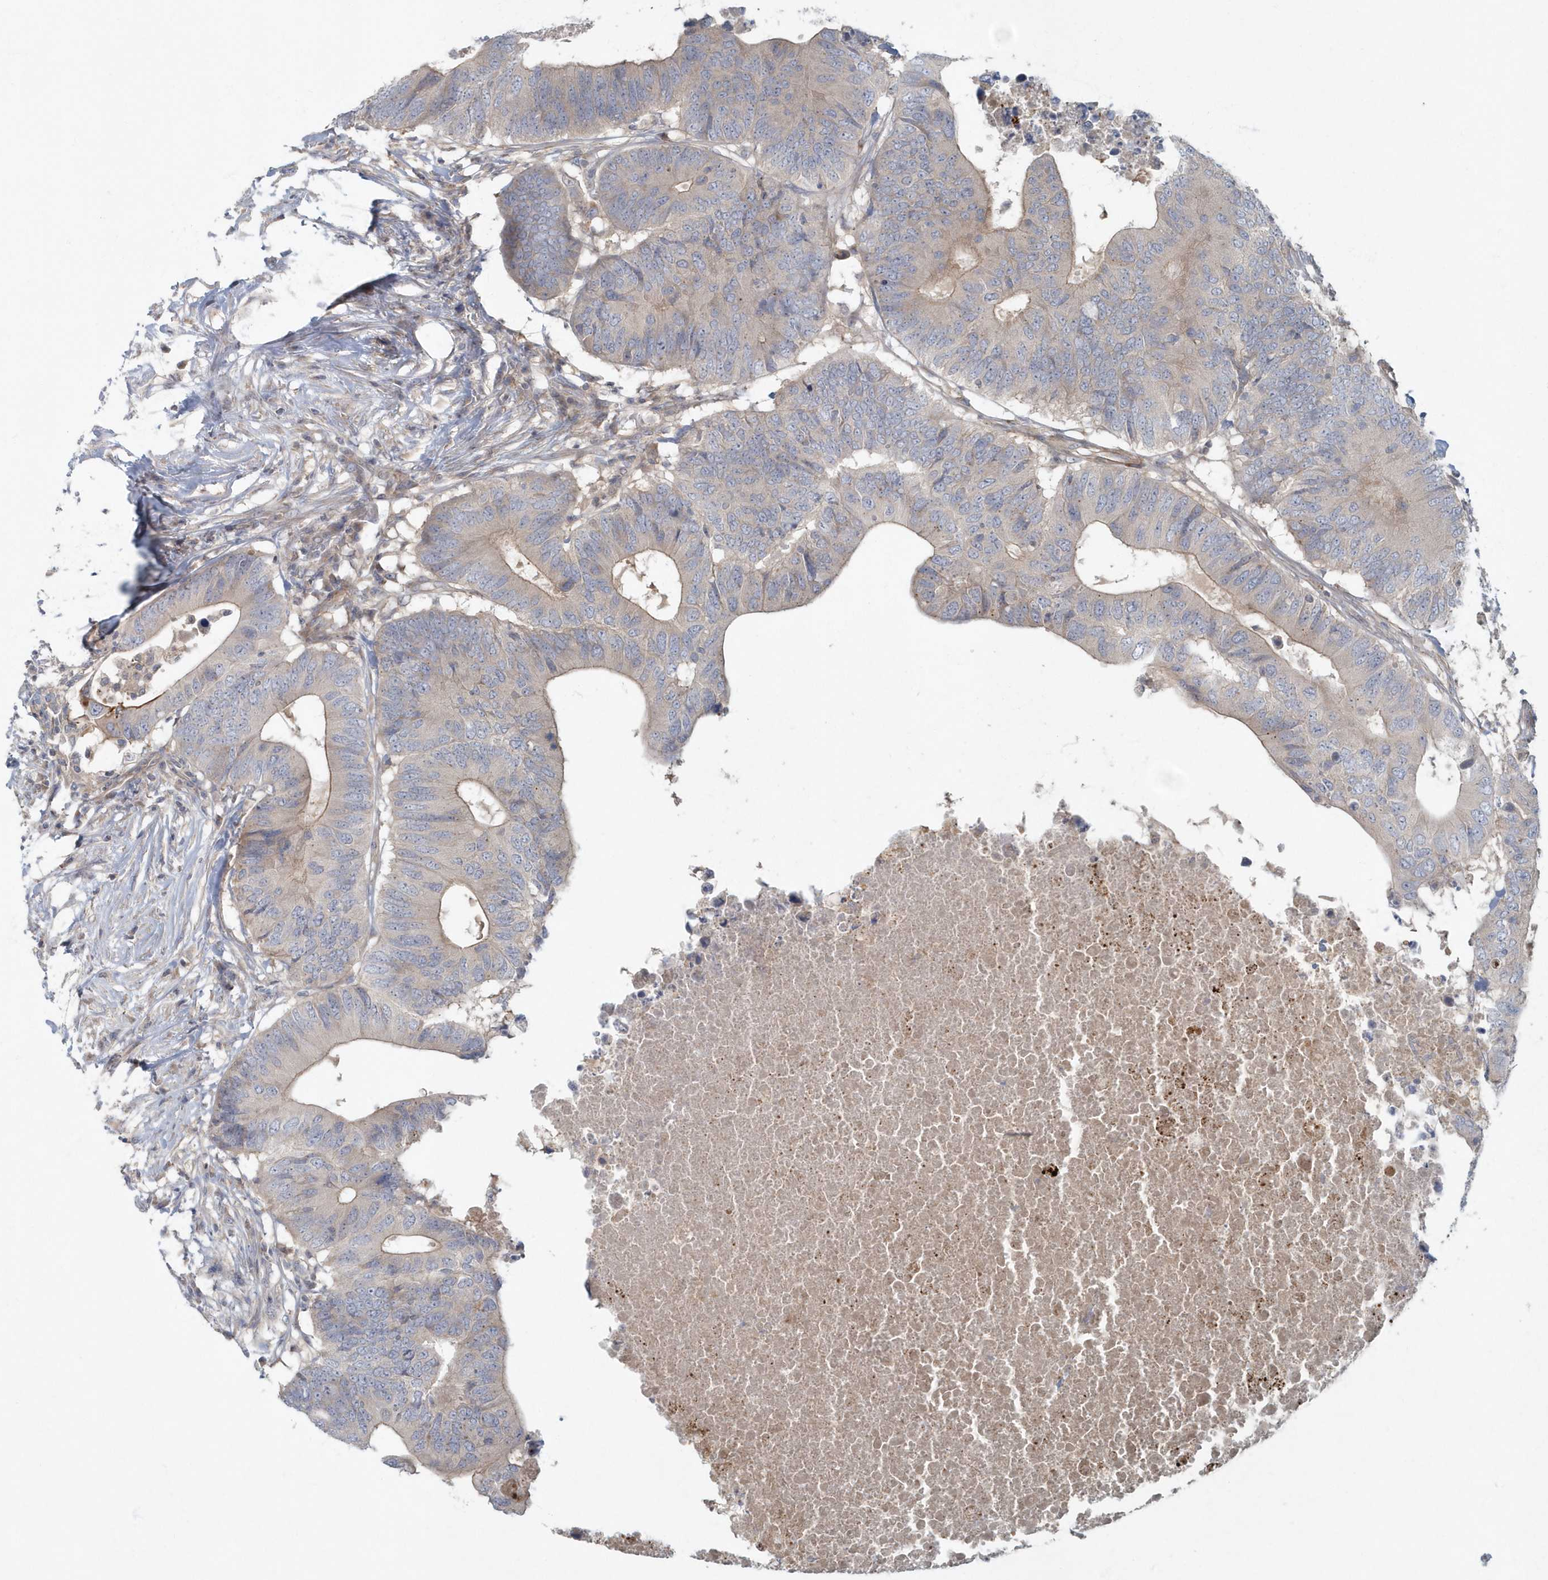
{"staining": {"intensity": "weak", "quantity": "25%-75%", "location": "cytoplasmic/membranous"}, "tissue": "colorectal cancer", "cell_type": "Tumor cells", "image_type": "cancer", "snomed": [{"axis": "morphology", "description": "Adenocarcinoma, NOS"}, {"axis": "topography", "description": "Colon"}], "caption": "Protein positivity by immunohistochemistry exhibits weak cytoplasmic/membranous expression in about 25%-75% of tumor cells in colorectal adenocarcinoma. The staining was performed using DAB to visualize the protein expression in brown, while the nuclei were stained in blue with hematoxylin (Magnification: 20x).", "gene": "ARHGEF38", "patient": {"sex": "male", "age": 71}}